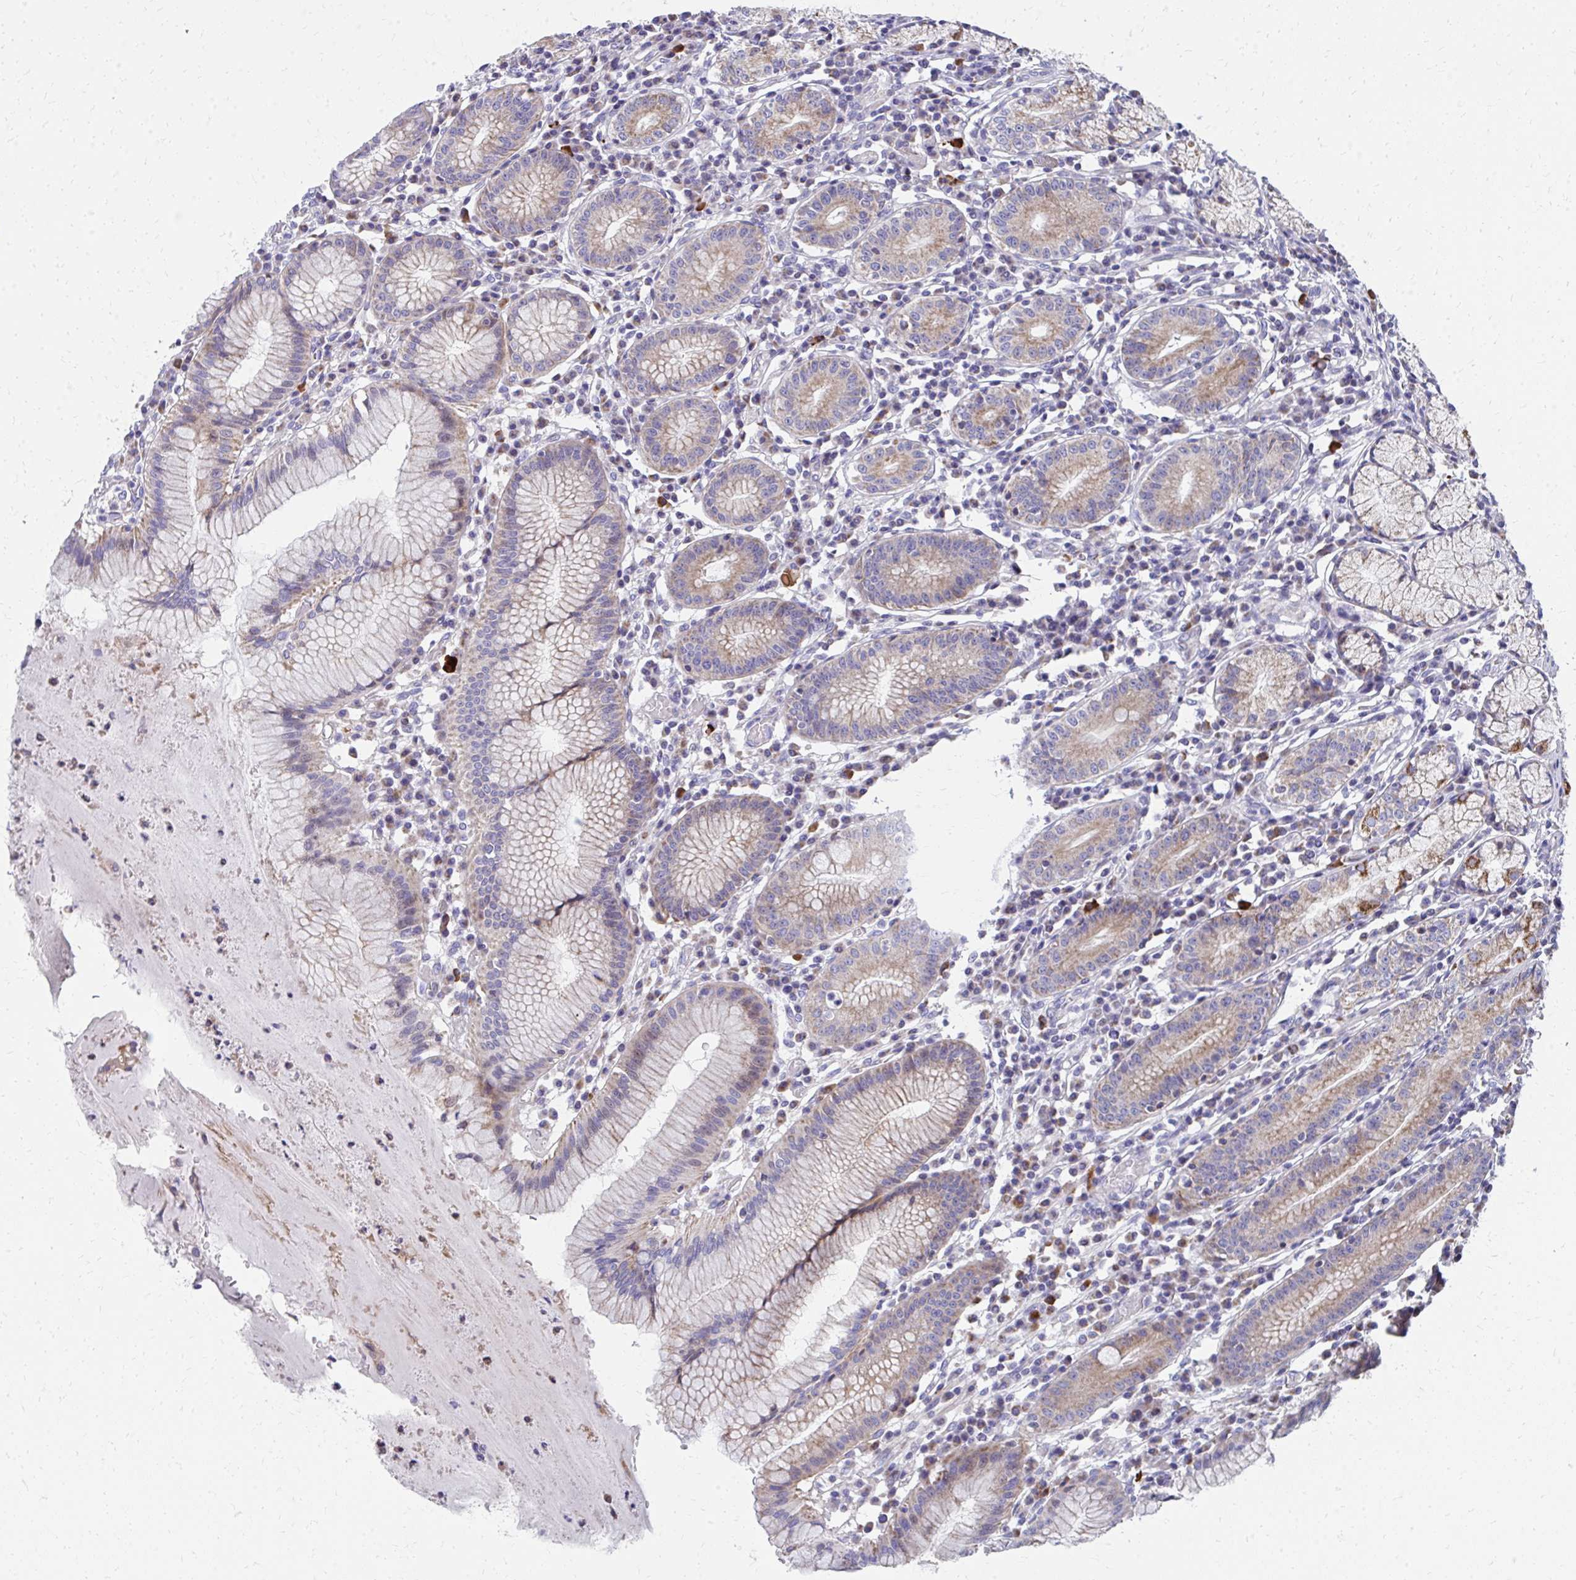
{"staining": {"intensity": "strong", "quantity": "25%-75%", "location": "cytoplasmic/membranous"}, "tissue": "stomach", "cell_type": "Glandular cells", "image_type": "normal", "snomed": [{"axis": "morphology", "description": "Normal tissue, NOS"}, {"axis": "topography", "description": "Stomach"}], "caption": "IHC histopathology image of benign human stomach stained for a protein (brown), which shows high levels of strong cytoplasmic/membranous expression in about 25%-75% of glandular cells.", "gene": "IL37", "patient": {"sex": "male", "age": 55}}